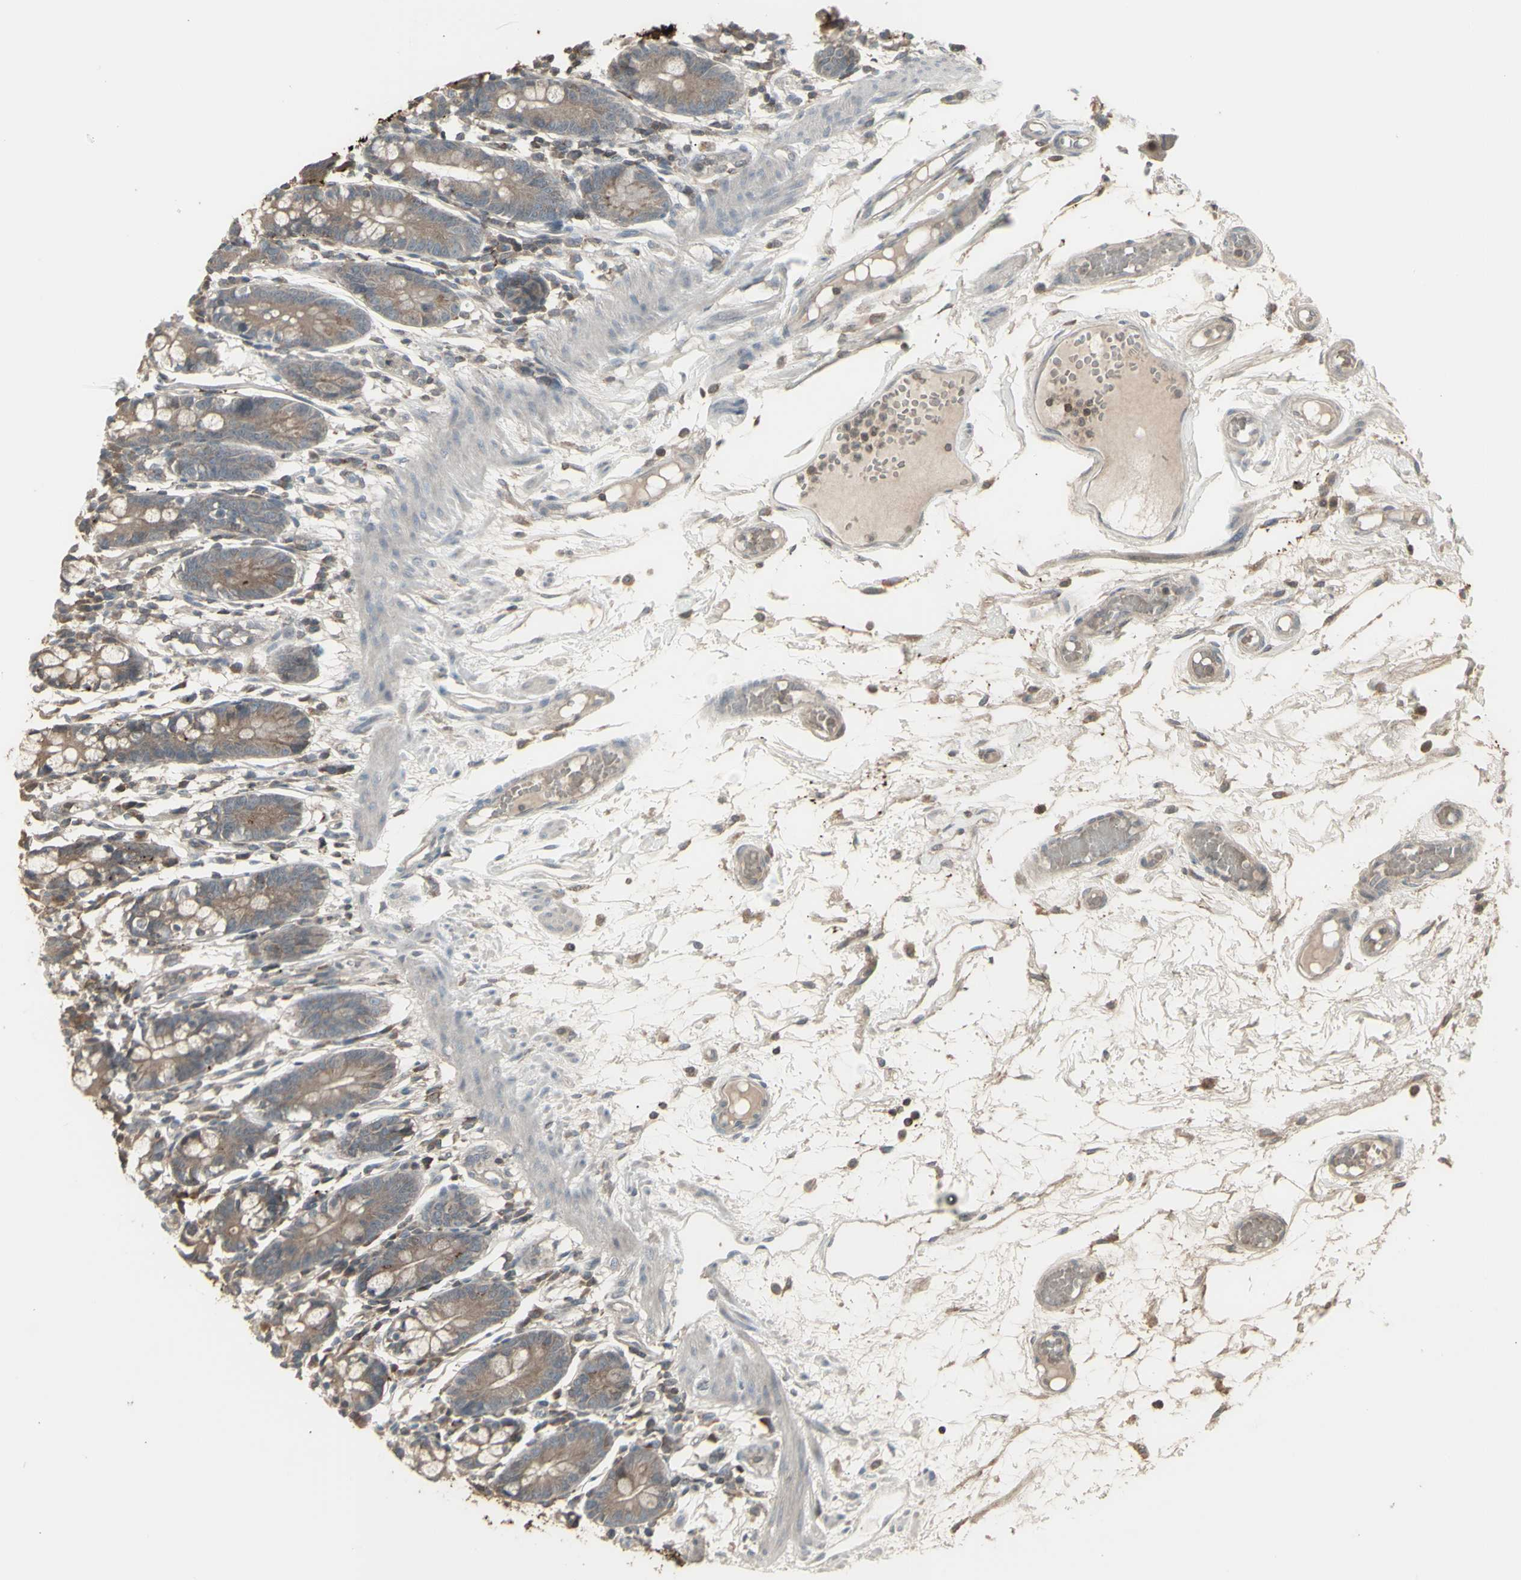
{"staining": {"intensity": "moderate", "quantity": ">75%", "location": "cytoplasmic/membranous"}, "tissue": "small intestine", "cell_type": "Glandular cells", "image_type": "normal", "snomed": [{"axis": "morphology", "description": "Normal tissue, NOS"}, {"axis": "morphology", "description": "Cystadenocarcinoma, serous, Metastatic site"}, {"axis": "topography", "description": "Small intestine"}], "caption": "Immunohistochemistry (IHC) staining of benign small intestine, which reveals medium levels of moderate cytoplasmic/membranous expression in approximately >75% of glandular cells indicating moderate cytoplasmic/membranous protein staining. The staining was performed using DAB (3,3'-diaminobenzidine) (brown) for protein detection and nuclei were counterstained in hematoxylin (blue).", "gene": "CSK", "patient": {"sex": "female", "age": 61}}